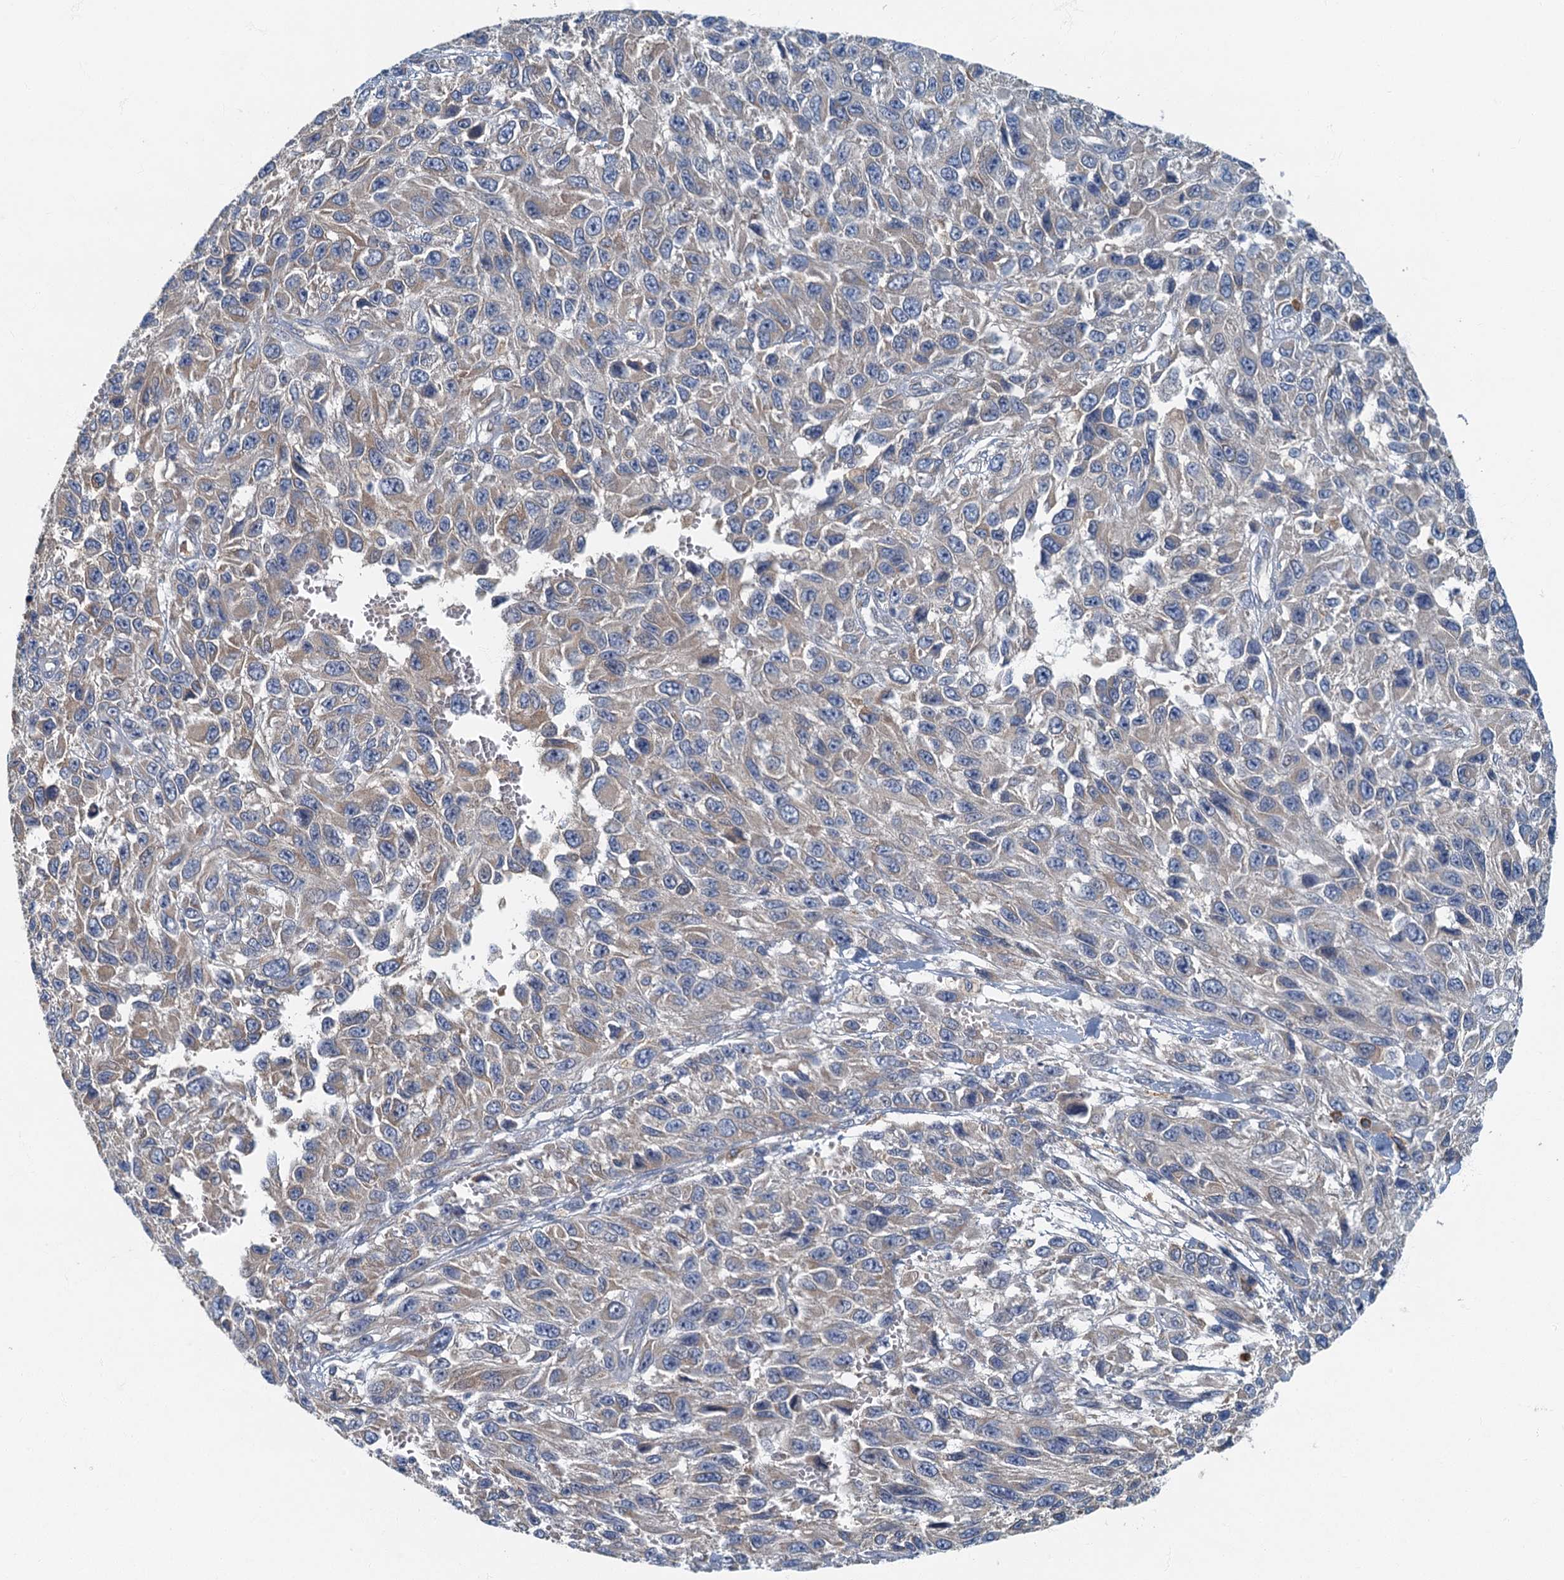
{"staining": {"intensity": "negative", "quantity": "none", "location": "none"}, "tissue": "melanoma", "cell_type": "Tumor cells", "image_type": "cancer", "snomed": [{"axis": "morphology", "description": "Normal tissue, NOS"}, {"axis": "morphology", "description": "Malignant melanoma, NOS"}, {"axis": "topography", "description": "Skin"}], "caption": "Tumor cells show no significant staining in malignant melanoma.", "gene": "SPDYC", "patient": {"sex": "female", "age": 96}}